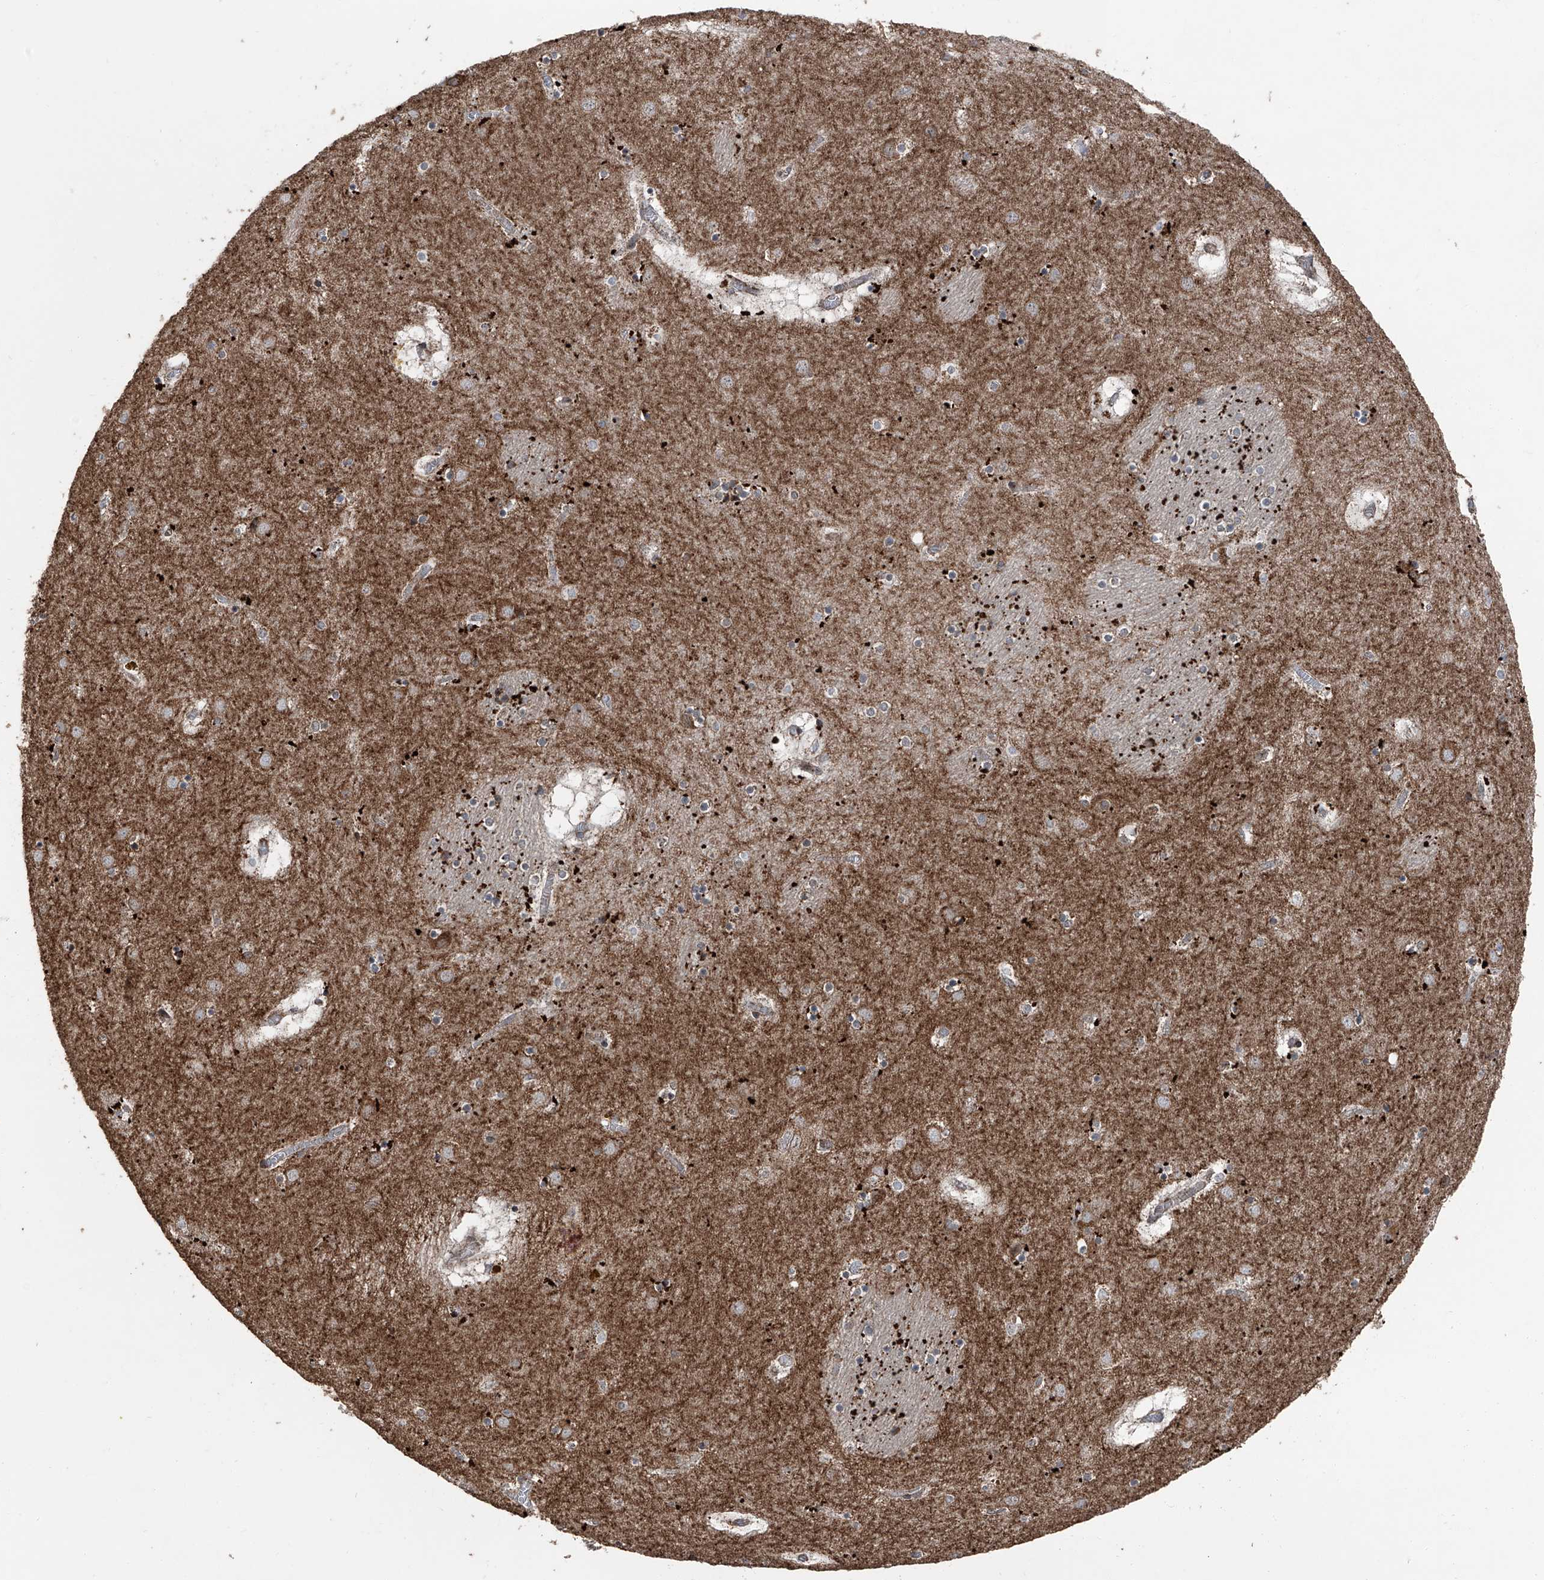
{"staining": {"intensity": "weak", "quantity": "25%-75%", "location": "cytoplasmic/membranous"}, "tissue": "caudate", "cell_type": "Glial cells", "image_type": "normal", "snomed": [{"axis": "morphology", "description": "Normal tissue, NOS"}, {"axis": "topography", "description": "Lateral ventricle wall"}], "caption": "Immunohistochemistry micrograph of normal caudate stained for a protein (brown), which demonstrates low levels of weak cytoplasmic/membranous staining in about 25%-75% of glial cells.", "gene": "LIMK1", "patient": {"sex": "male", "age": 70}}